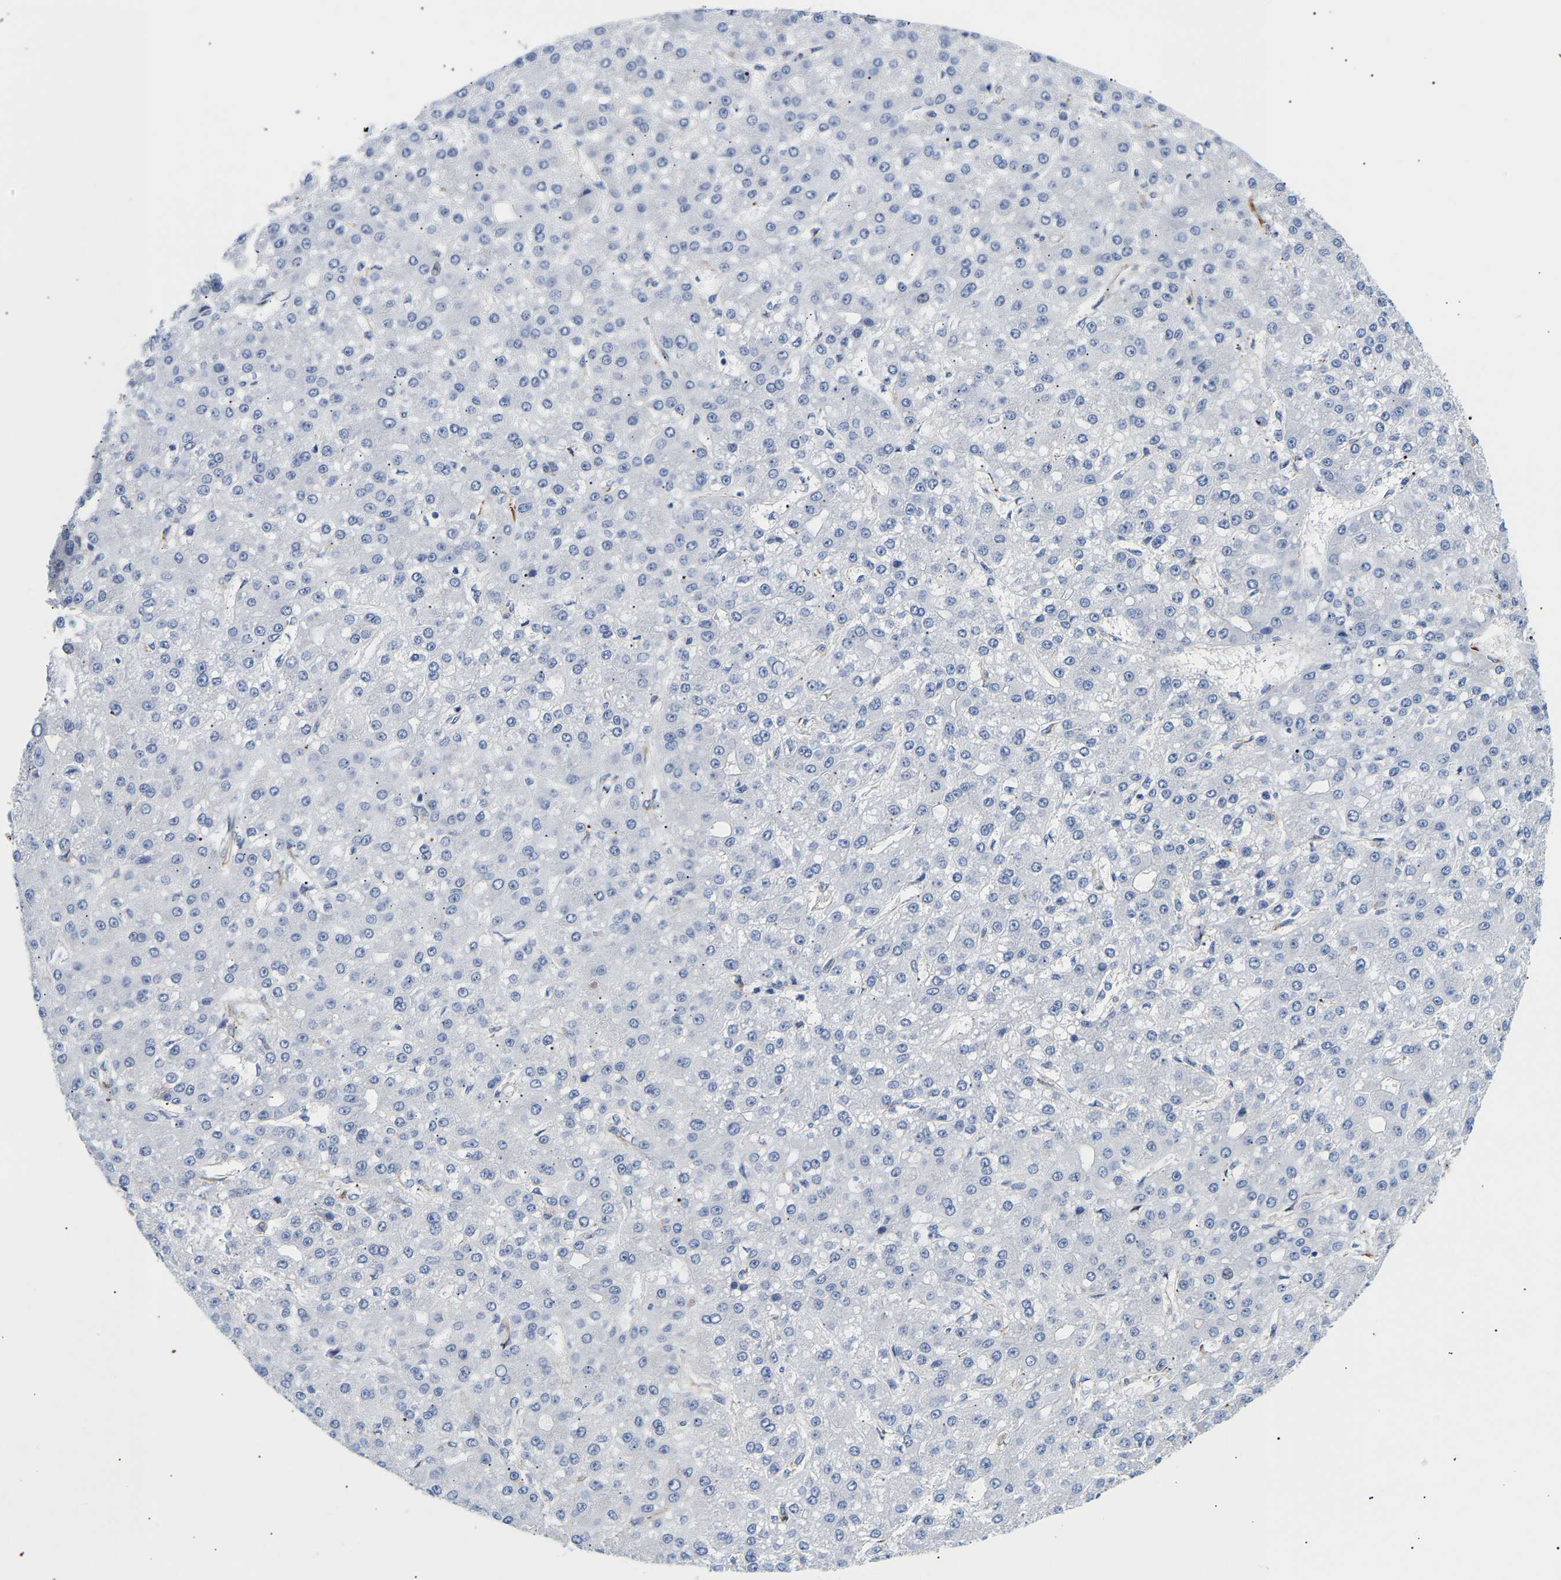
{"staining": {"intensity": "negative", "quantity": "none", "location": "none"}, "tissue": "liver cancer", "cell_type": "Tumor cells", "image_type": "cancer", "snomed": [{"axis": "morphology", "description": "Carcinoma, Hepatocellular, NOS"}, {"axis": "topography", "description": "Liver"}], "caption": "Immunohistochemistry (IHC) image of neoplastic tissue: hepatocellular carcinoma (liver) stained with DAB (3,3'-diaminobenzidine) shows no significant protein expression in tumor cells.", "gene": "IGFBP7", "patient": {"sex": "male", "age": 67}}